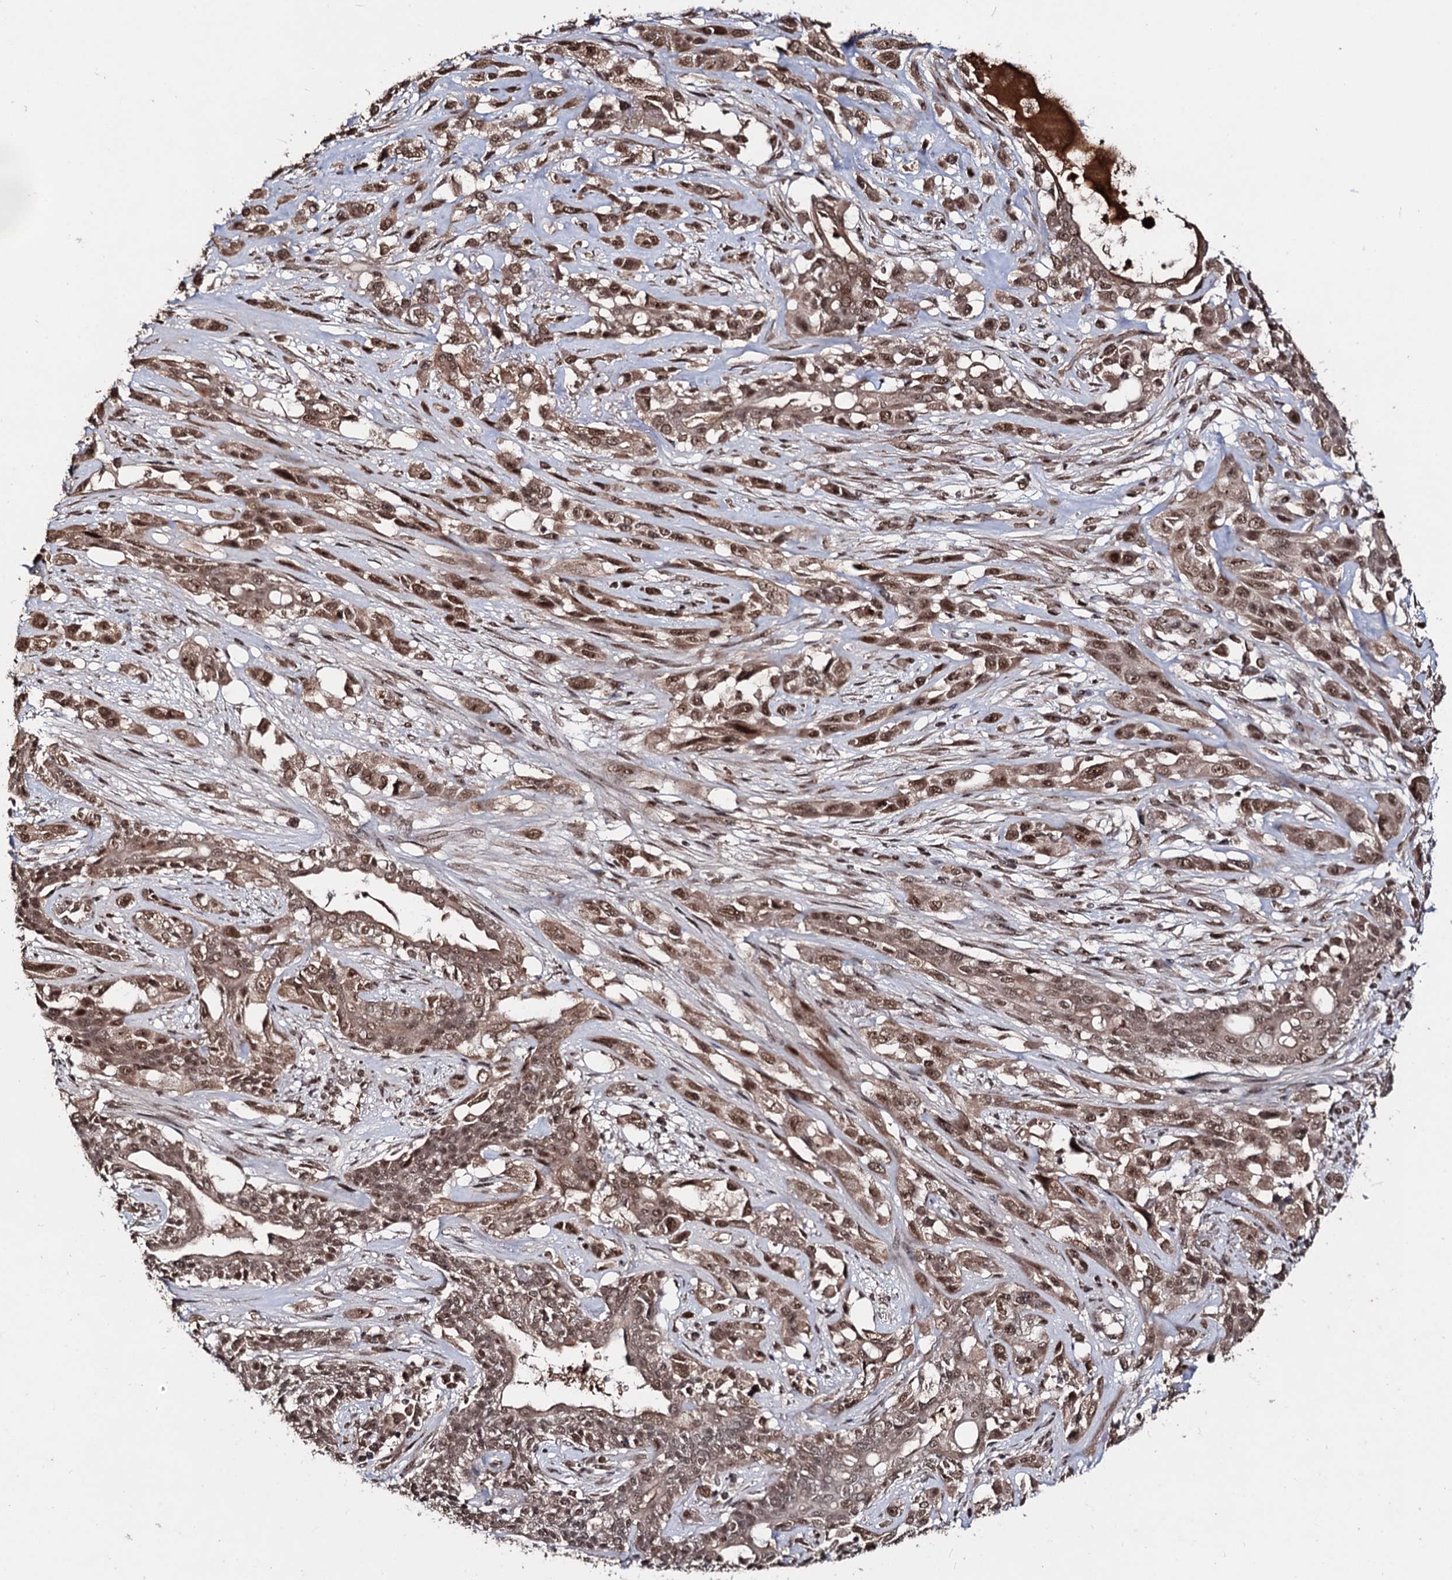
{"staining": {"intensity": "moderate", "quantity": ">75%", "location": "cytoplasmic/membranous,nuclear"}, "tissue": "lung cancer", "cell_type": "Tumor cells", "image_type": "cancer", "snomed": [{"axis": "morphology", "description": "Squamous cell carcinoma, NOS"}, {"axis": "topography", "description": "Lung"}], "caption": "A brown stain labels moderate cytoplasmic/membranous and nuclear expression of a protein in lung squamous cell carcinoma tumor cells.", "gene": "SFSWAP", "patient": {"sex": "female", "age": 70}}